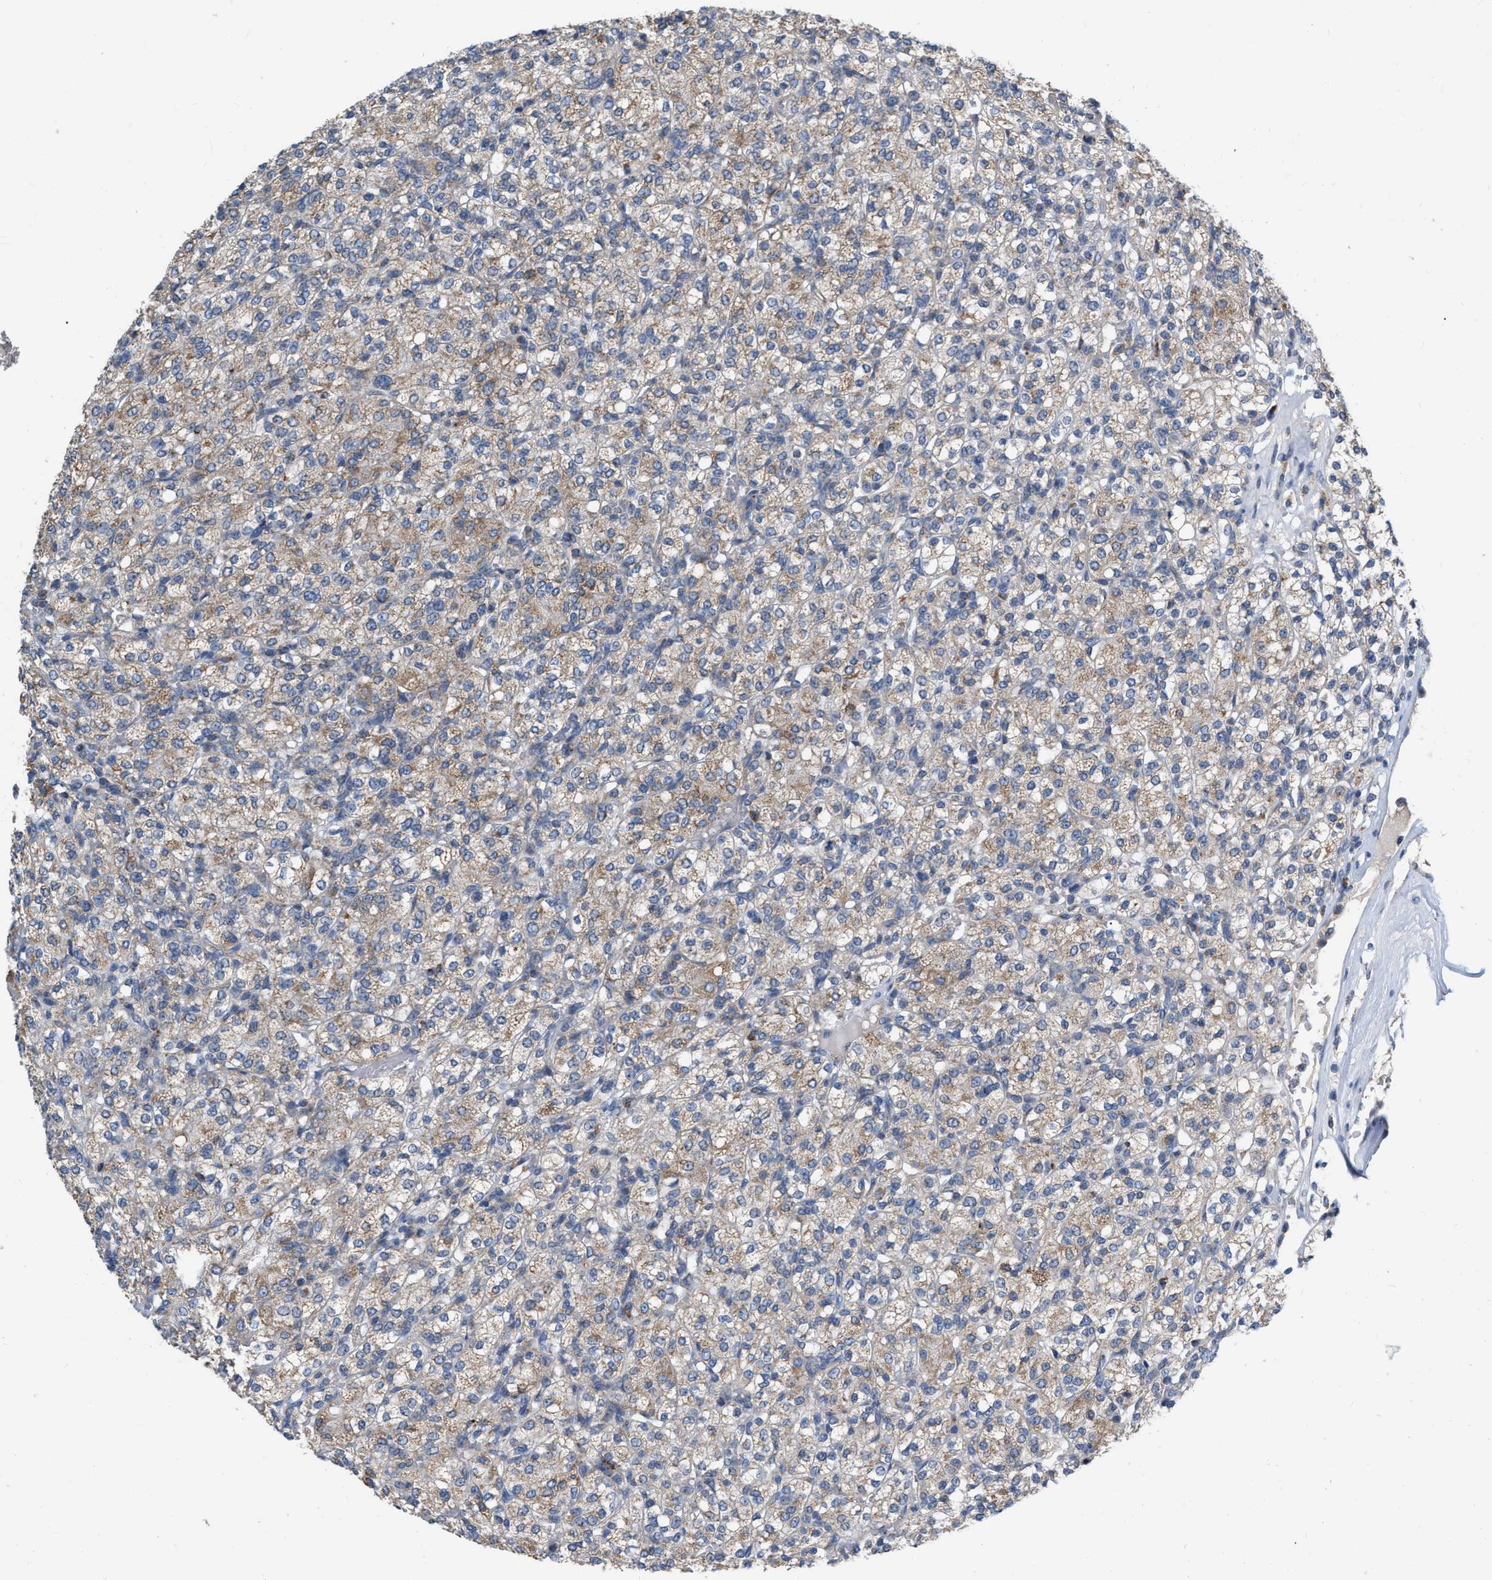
{"staining": {"intensity": "weak", "quantity": ">75%", "location": "cytoplasmic/membranous"}, "tissue": "renal cancer", "cell_type": "Tumor cells", "image_type": "cancer", "snomed": [{"axis": "morphology", "description": "Adenocarcinoma, NOS"}, {"axis": "topography", "description": "Kidney"}], "caption": "A high-resolution micrograph shows immunohistochemistry staining of renal adenocarcinoma, which displays weak cytoplasmic/membranous positivity in approximately >75% of tumor cells.", "gene": "DDX56", "patient": {"sex": "male", "age": 77}}